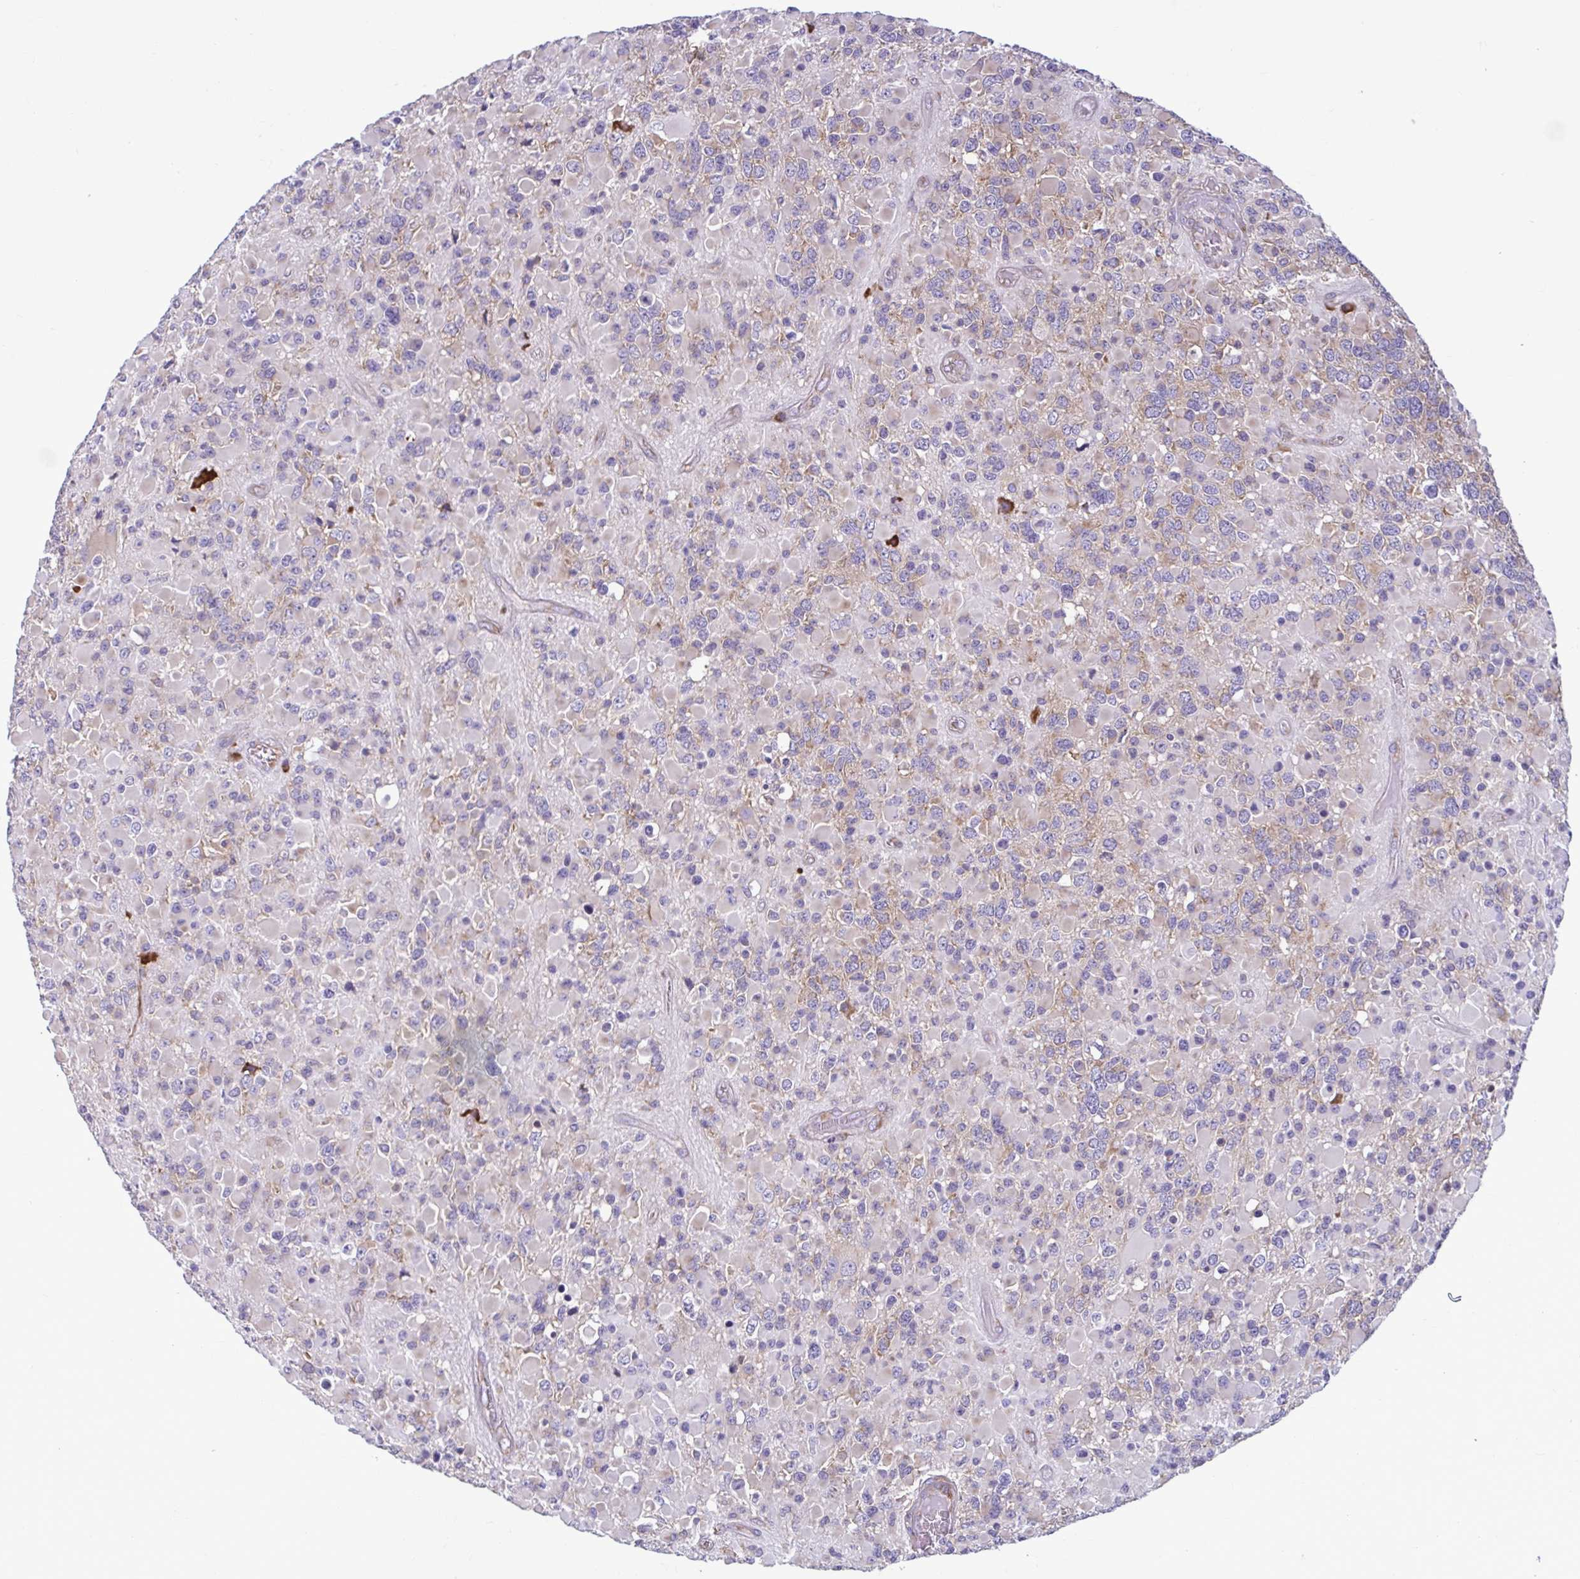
{"staining": {"intensity": "weak", "quantity": "25%-75%", "location": "cytoplasmic/membranous"}, "tissue": "glioma", "cell_type": "Tumor cells", "image_type": "cancer", "snomed": [{"axis": "morphology", "description": "Glioma, malignant, High grade"}, {"axis": "topography", "description": "Brain"}], "caption": "Brown immunohistochemical staining in malignant high-grade glioma exhibits weak cytoplasmic/membranous staining in approximately 25%-75% of tumor cells.", "gene": "RPS16", "patient": {"sex": "female", "age": 40}}